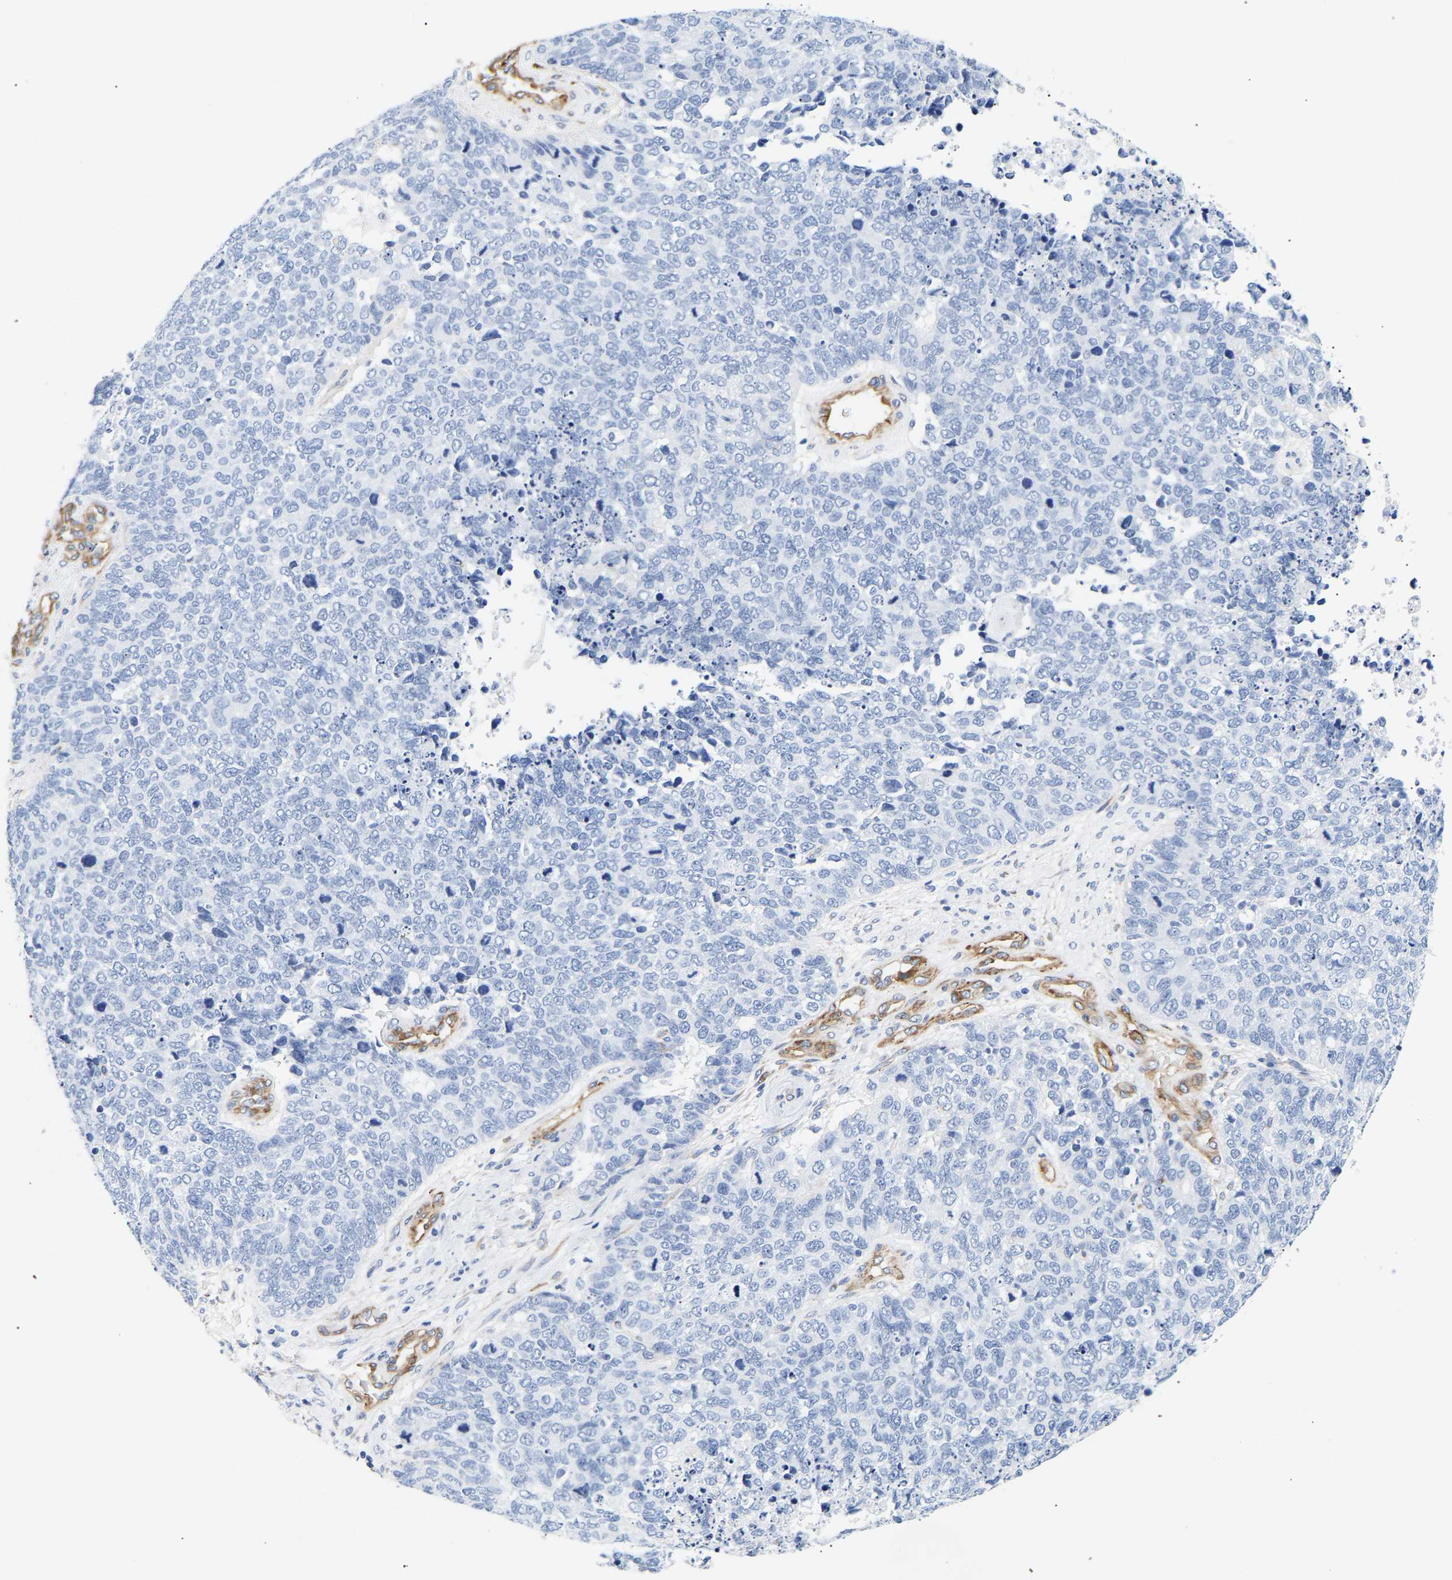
{"staining": {"intensity": "negative", "quantity": "none", "location": "none"}, "tissue": "cervical cancer", "cell_type": "Tumor cells", "image_type": "cancer", "snomed": [{"axis": "morphology", "description": "Squamous cell carcinoma, NOS"}, {"axis": "topography", "description": "Cervix"}], "caption": "The histopathology image shows no significant positivity in tumor cells of cervical cancer.", "gene": "IGFBP7", "patient": {"sex": "female", "age": 63}}